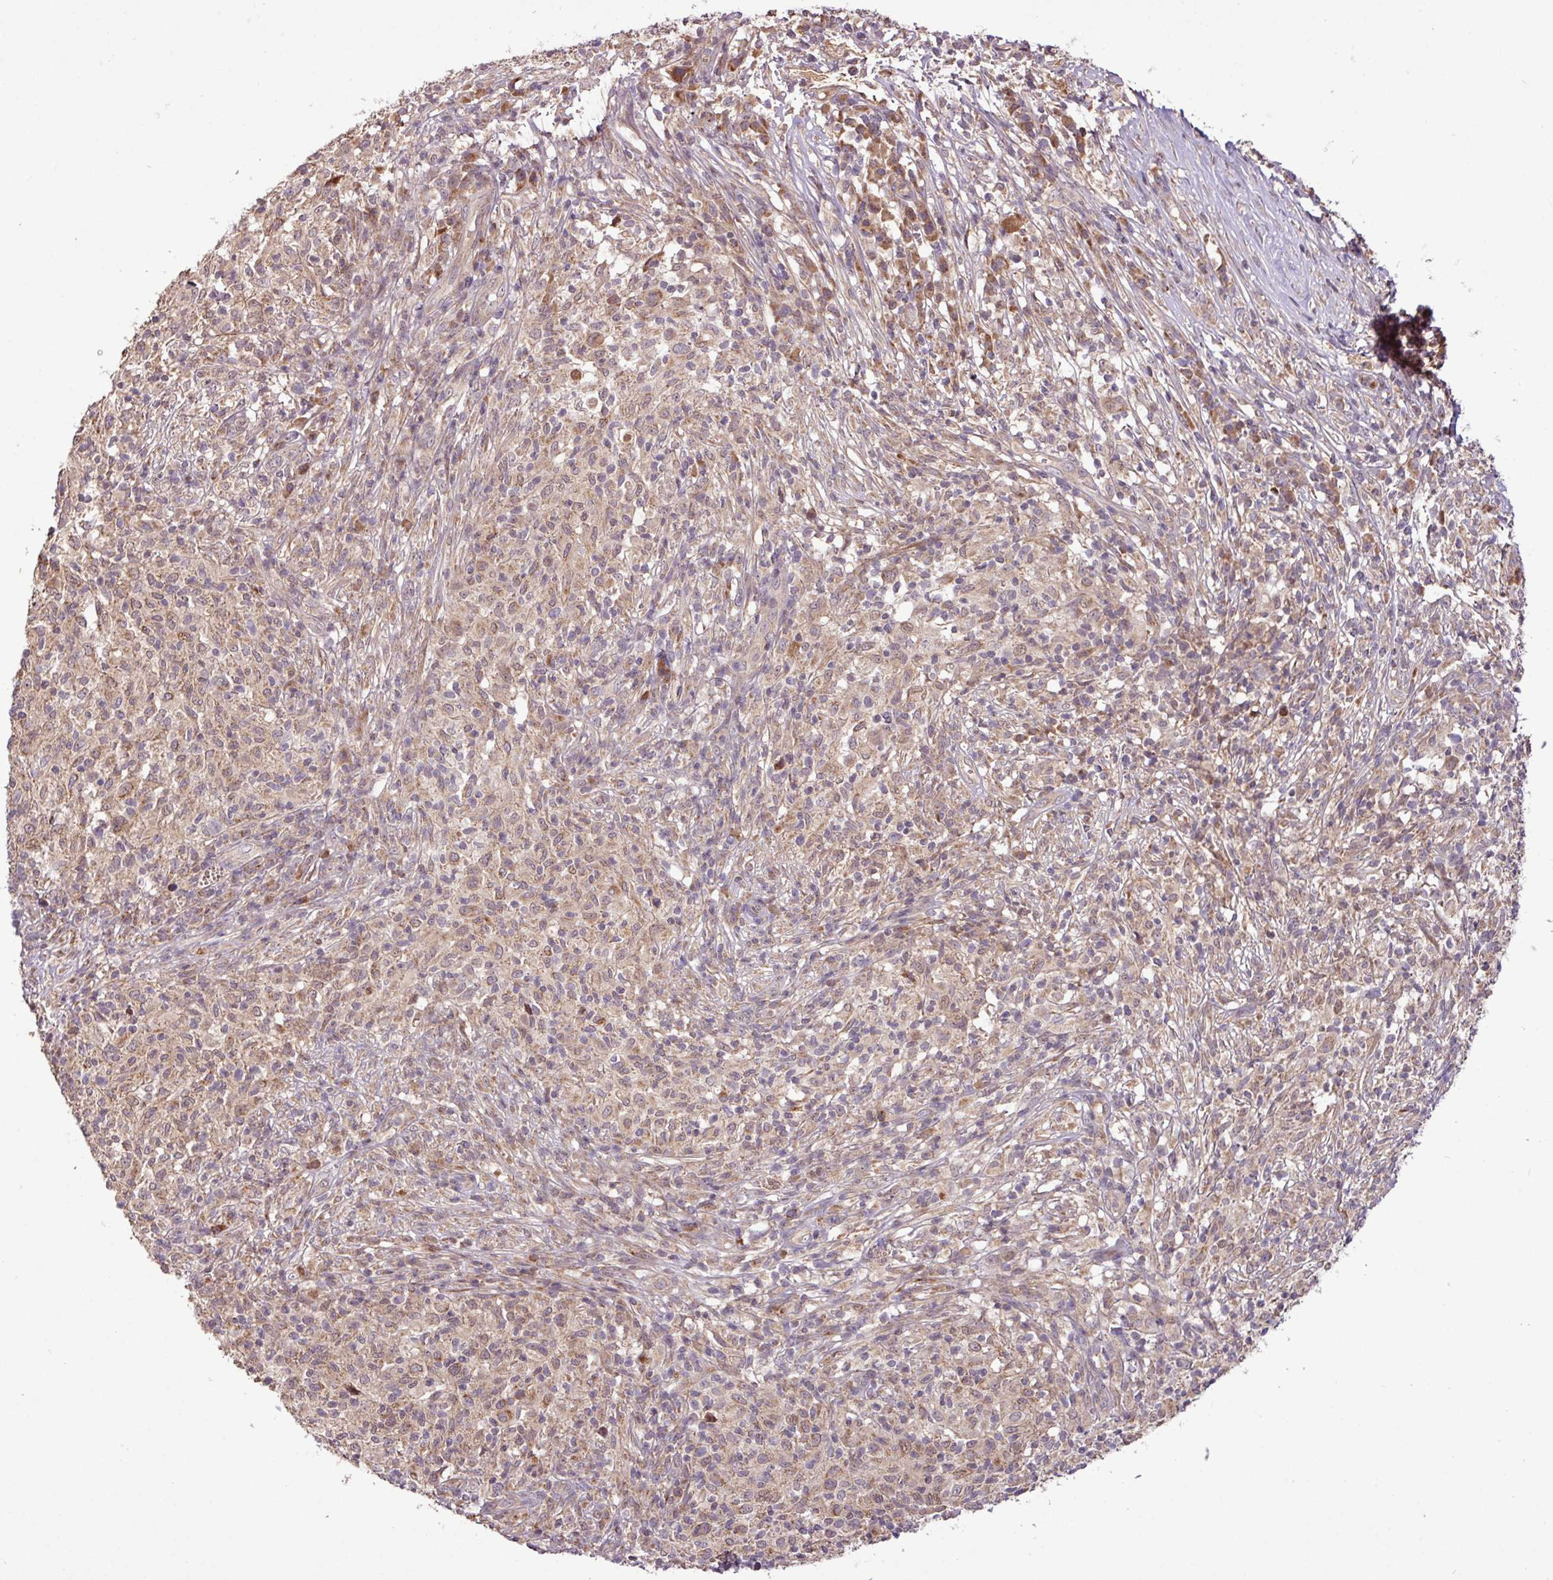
{"staining": {"intensity": "weak", "quantity": ">75%", "location": "cytoplasmic/membranous"}, "tissue": "melanoma", "cell_type": "Tumor cells", "image_type": "cancer", "snomed": [{"axis": "morphology", "description": "Malignant melanoma, NOS"}, {"axis": "topography", "description": "Skin"}], "caption": "Human malignant melanoma stained with a brown dye reveals weak cytoplasmic/membranous positive positivity in approximately >75% of tumor cells.", "gene": "YPEL3", "patient": {"sex": "male", "age": 66}}